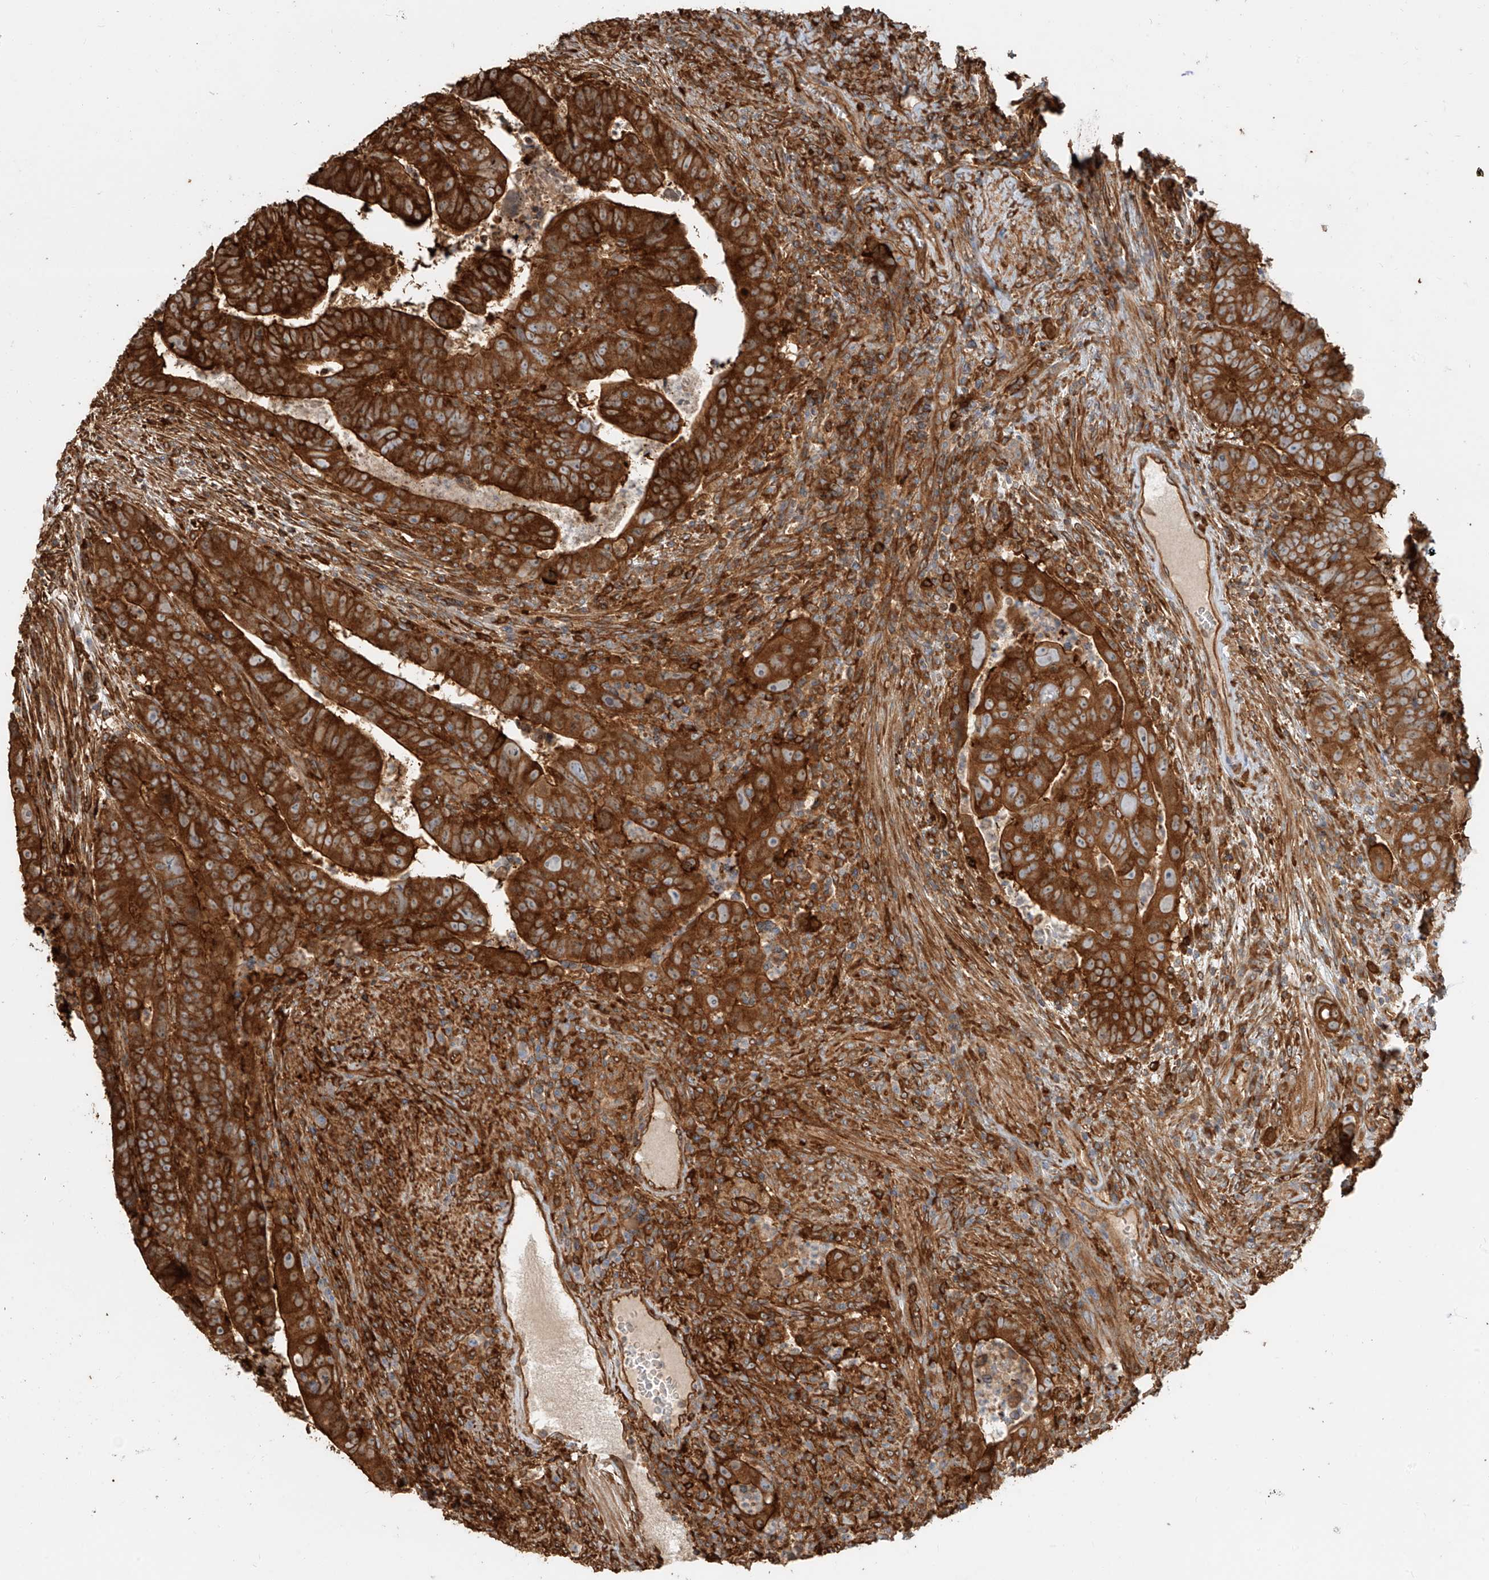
{"staining": {"intensity": "strong", "quantity": ">75%", "location": "cytoplasmic/membranous"}, "tissue": "colorectal cancer", "cell_type": "Tumor cells", "image_type": "cancer", "snomed": [{"axis": "morphology", "description": "Normal tissue, NOS"}, {"axis": "morphology", "description": "Adenocarcinoma, NOS"}, {"axis": "topography", "description": "Rectum"}], "caption": "DAB immunohistochemical staining of human colorectal cancer displays strong cytoplasmic/membranous protein staining in about >75% of tumor cells.", "gene": "SNX9", "patient": {"sex": "female", "age": 65}}